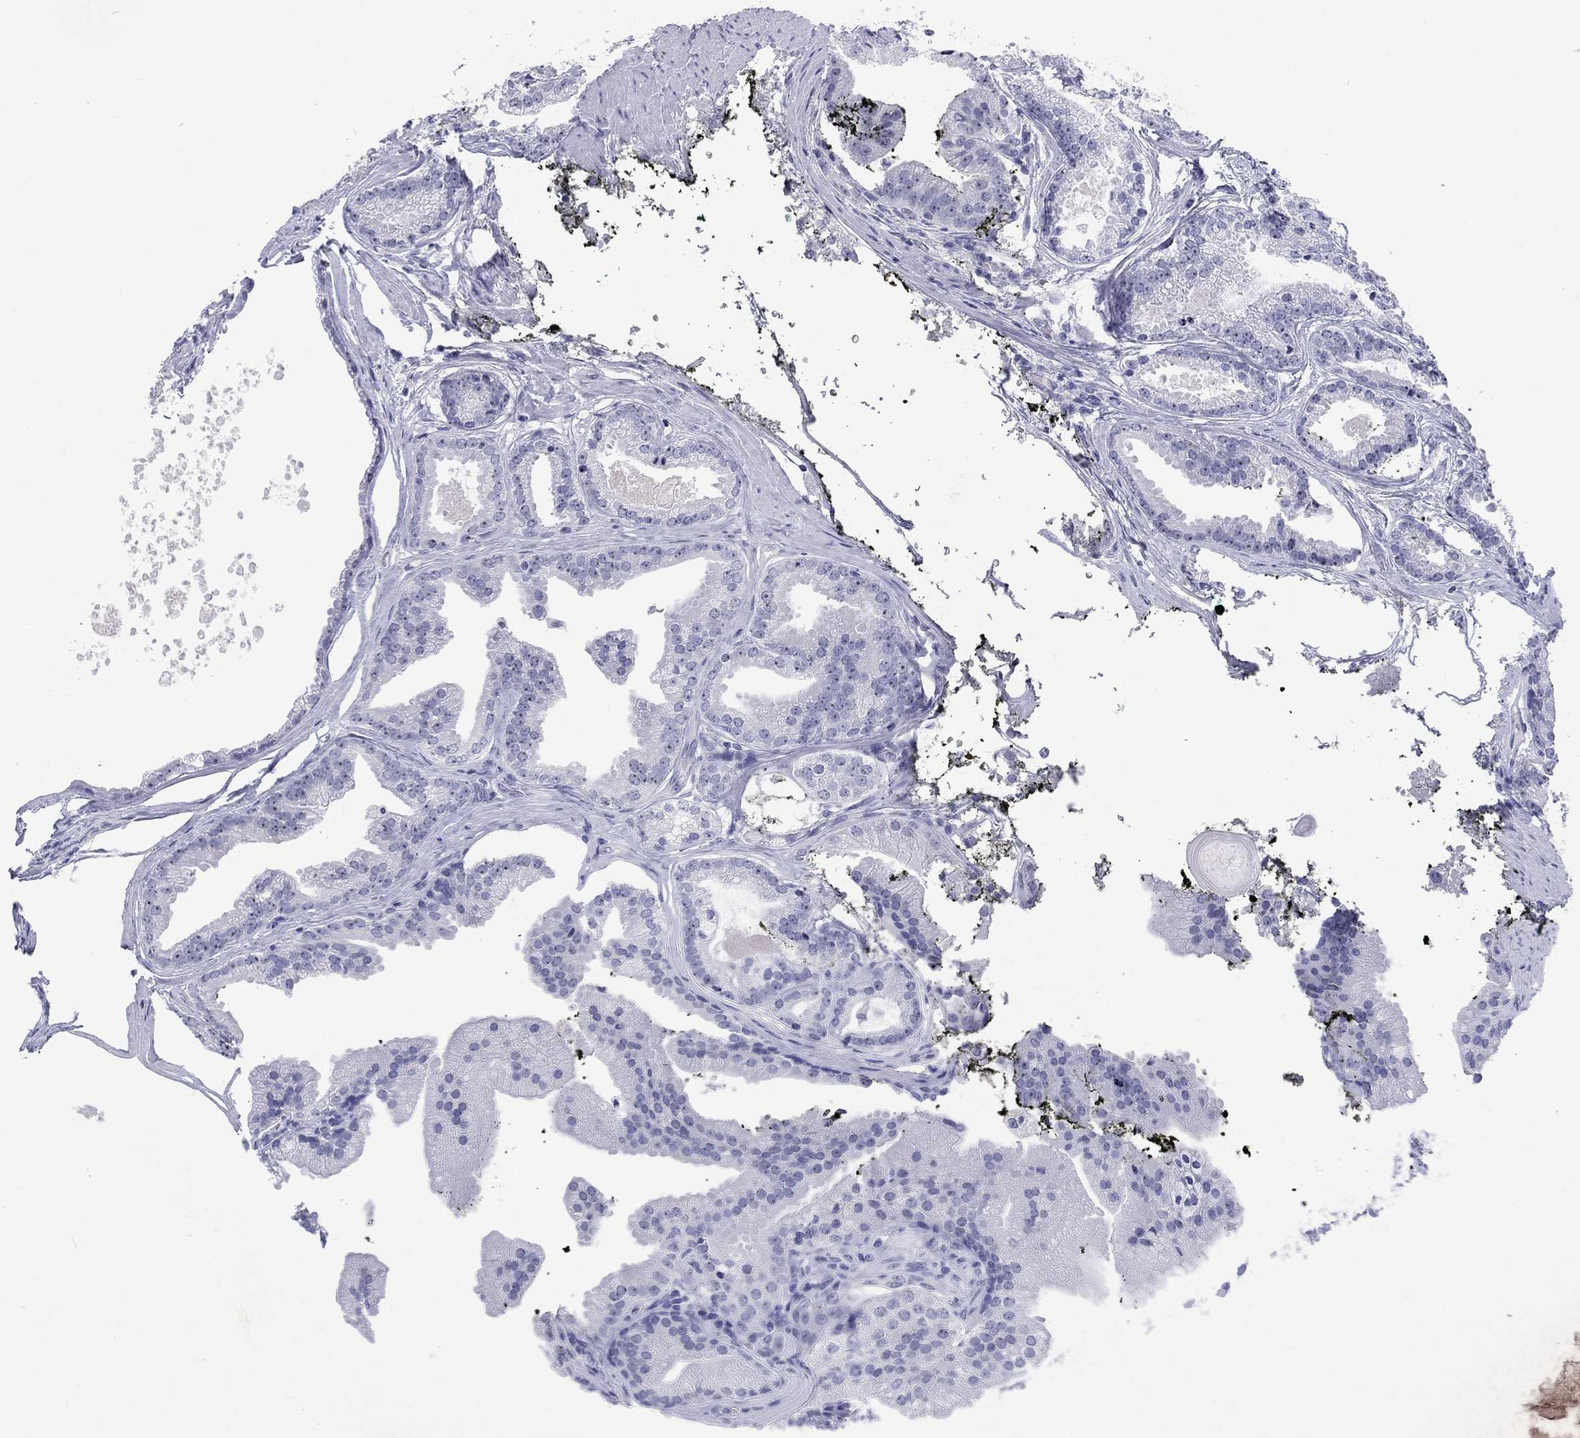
{"staining": {"intensity": "negative", "quantity": "none", "location": "none"}, "tissue": "prostate cancer", "cell_type": "Tumor cells", "image_type": "cancer", "snomed": [{"axis": "morphology", "description": "Adenocarcinoma, NOS"}, {"axis": "morphology", "description": "Adenocarcinoma, High grade"}, {"axis": "topography", "description": "Prostate"}], "caption": "Adenocarcinoma (prostate) was stained to show a protein in brown. There is no significant positivity in tumor cells.", "gene": "SSX1", "patient": {"sex": "male", "age": 64}}